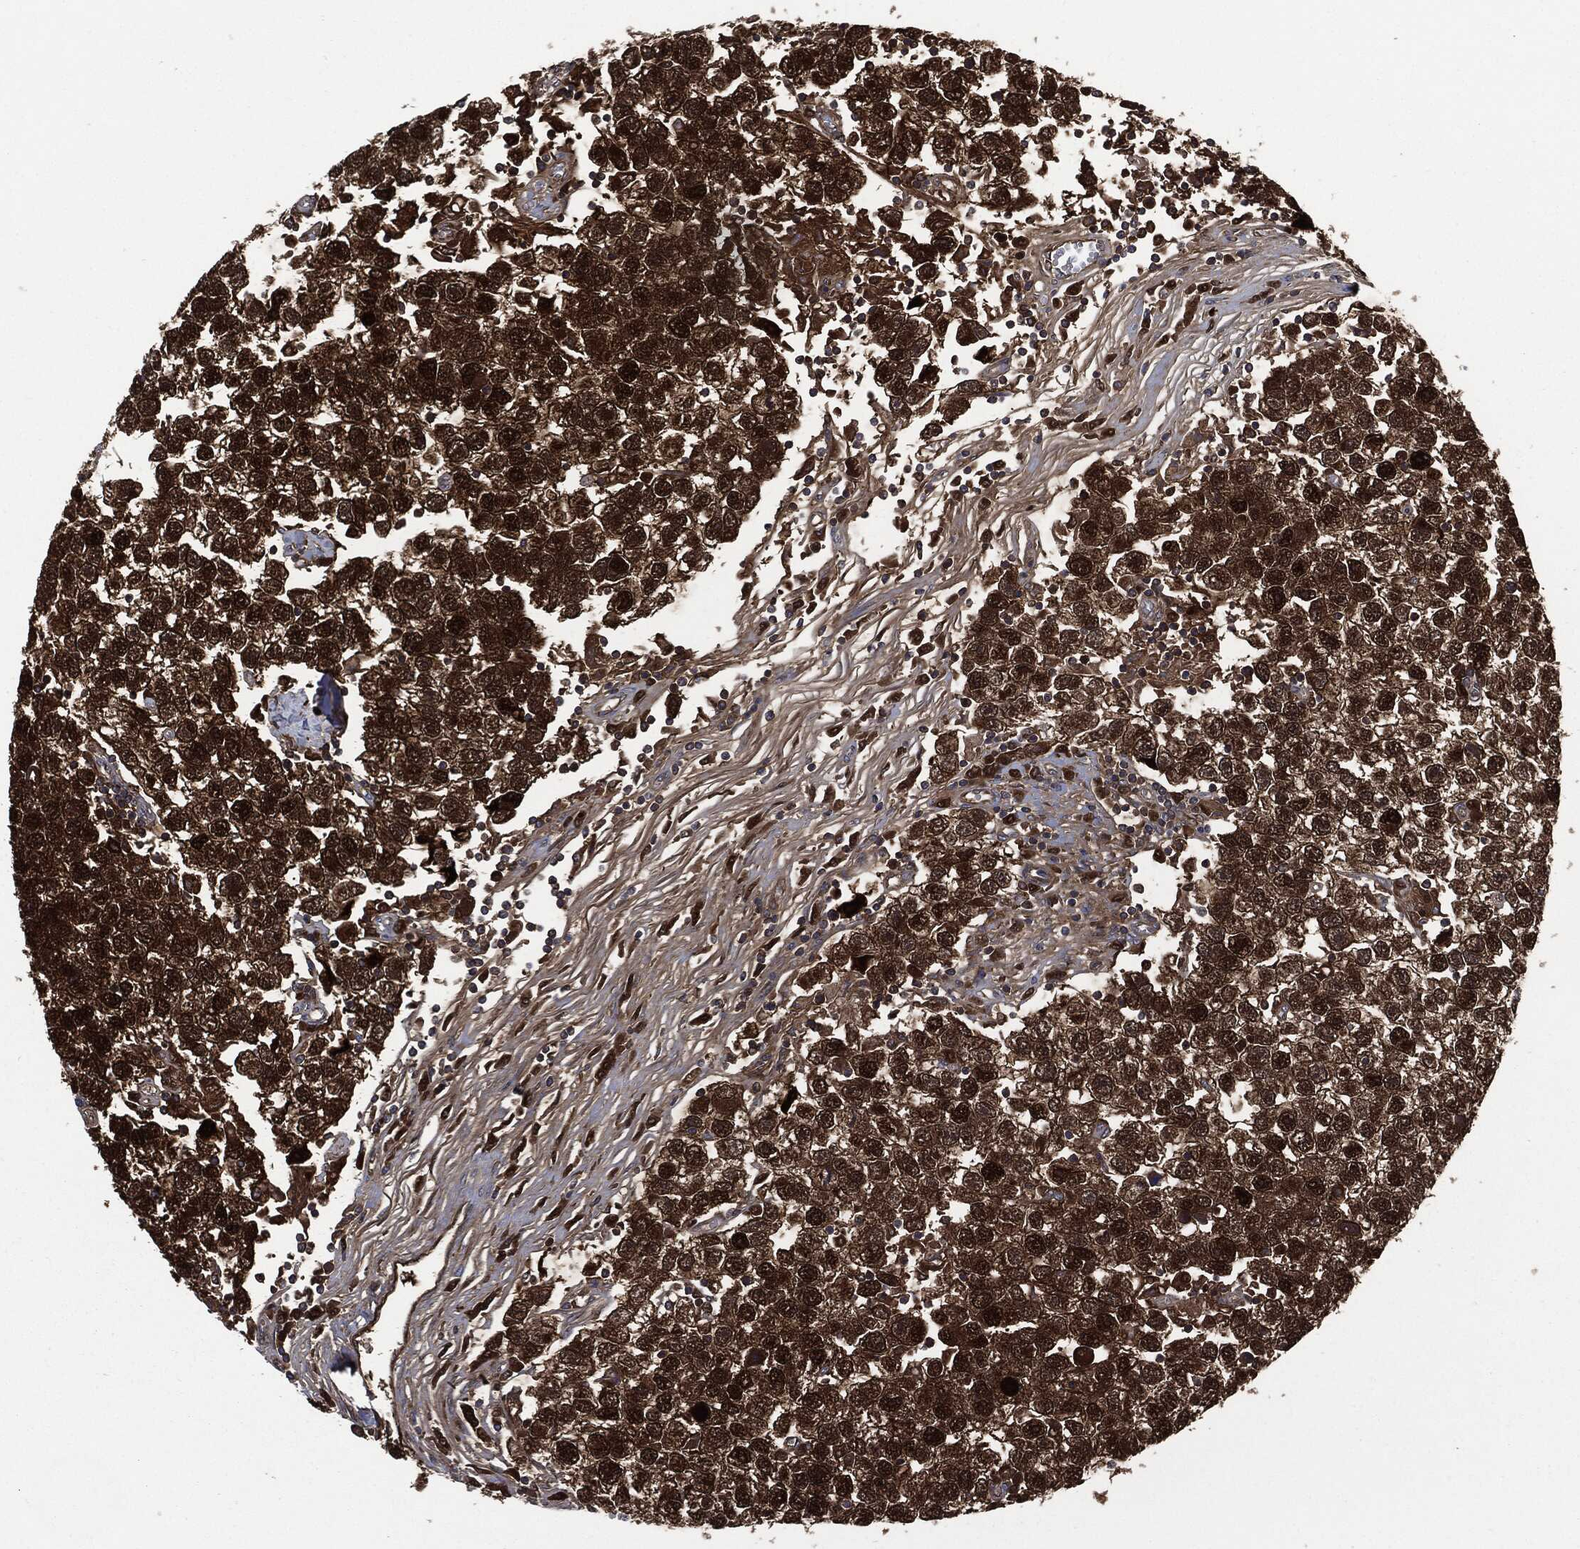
{"staining": {"intensity": "strong", "quantity": ">75%", "location": "cytoplasmic/membranous,nuclear"}, "tissue": "testis cancer", "cell_type": "Tumor cells", "image_type": "cancer", "snomed": [{"axis": "morphology", "description": "Seminoma, NOS"}, {"axis": "topography", "description": "Testis"}], "caption": "A photomicrograph of human seminoma (testis) stained for a protein demonstrates strong cytoplasmic/membranous and nuclear brown staining in tumor cells. The protein of interest is shown in brown color, while the nuclei are stained blue.", "gene": "DCTN1", "patient": {"sex": "male", "age": 26}}